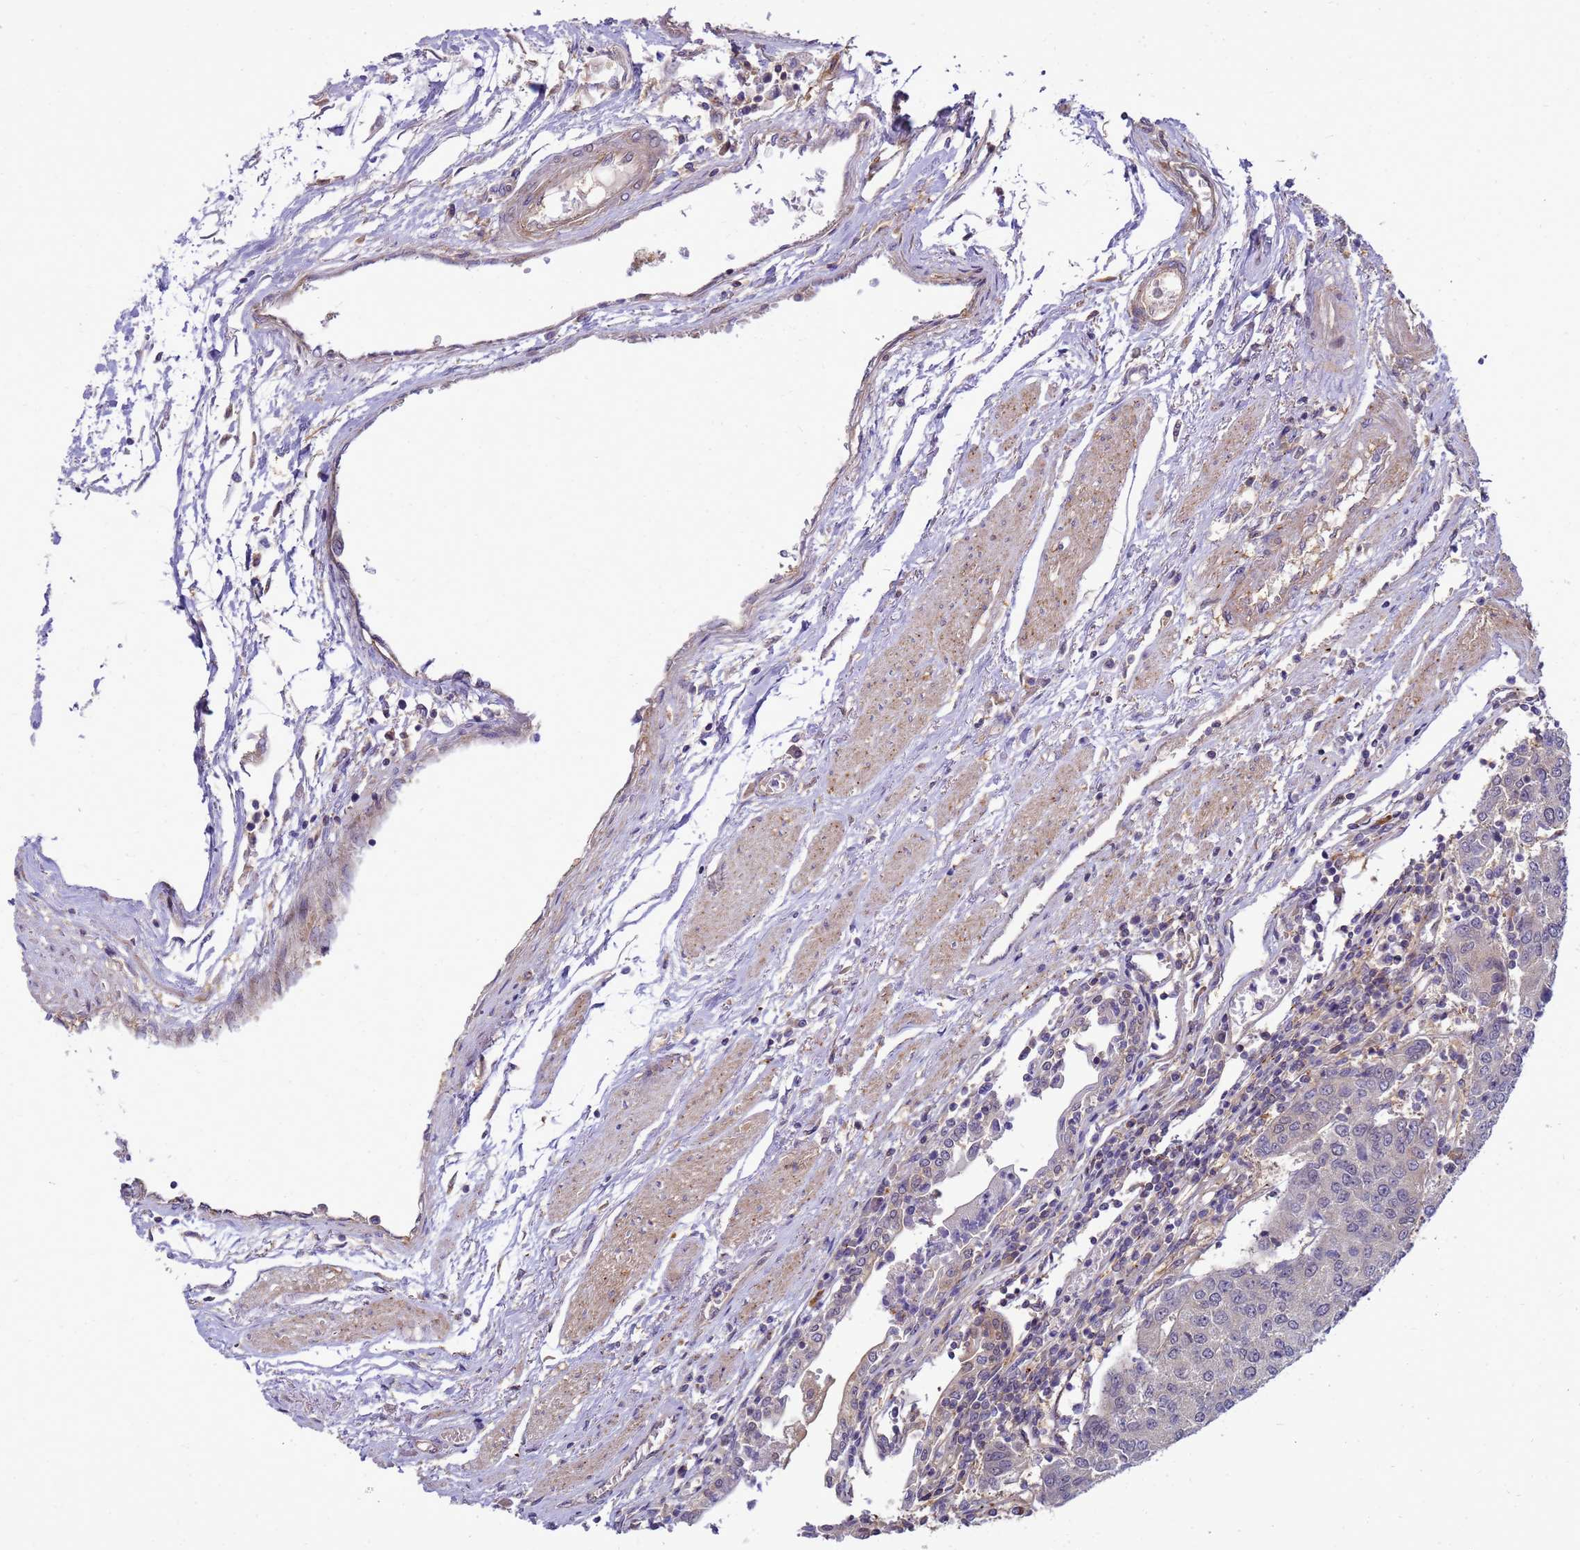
{"staining": {"intensity": "negative", "quantity": "none", "location": "none"}, "tissue": "urothelial cancer", "cell_type": "Tumor cells", "image_type": "cancer", "snomed": [{"axis": "morphology", "description": "Urothelial carcinoma, High grade"}, {"axis": "topography", "description": "Urinary bladder"}], "caption": "The immunohistochemistry (IHC) image has no significant expression in tumor cells of urothelial carcinoma (high-grade) tissue.", "gene": "ENOPH1", "patient": {"sex": "female", "age": 85}}